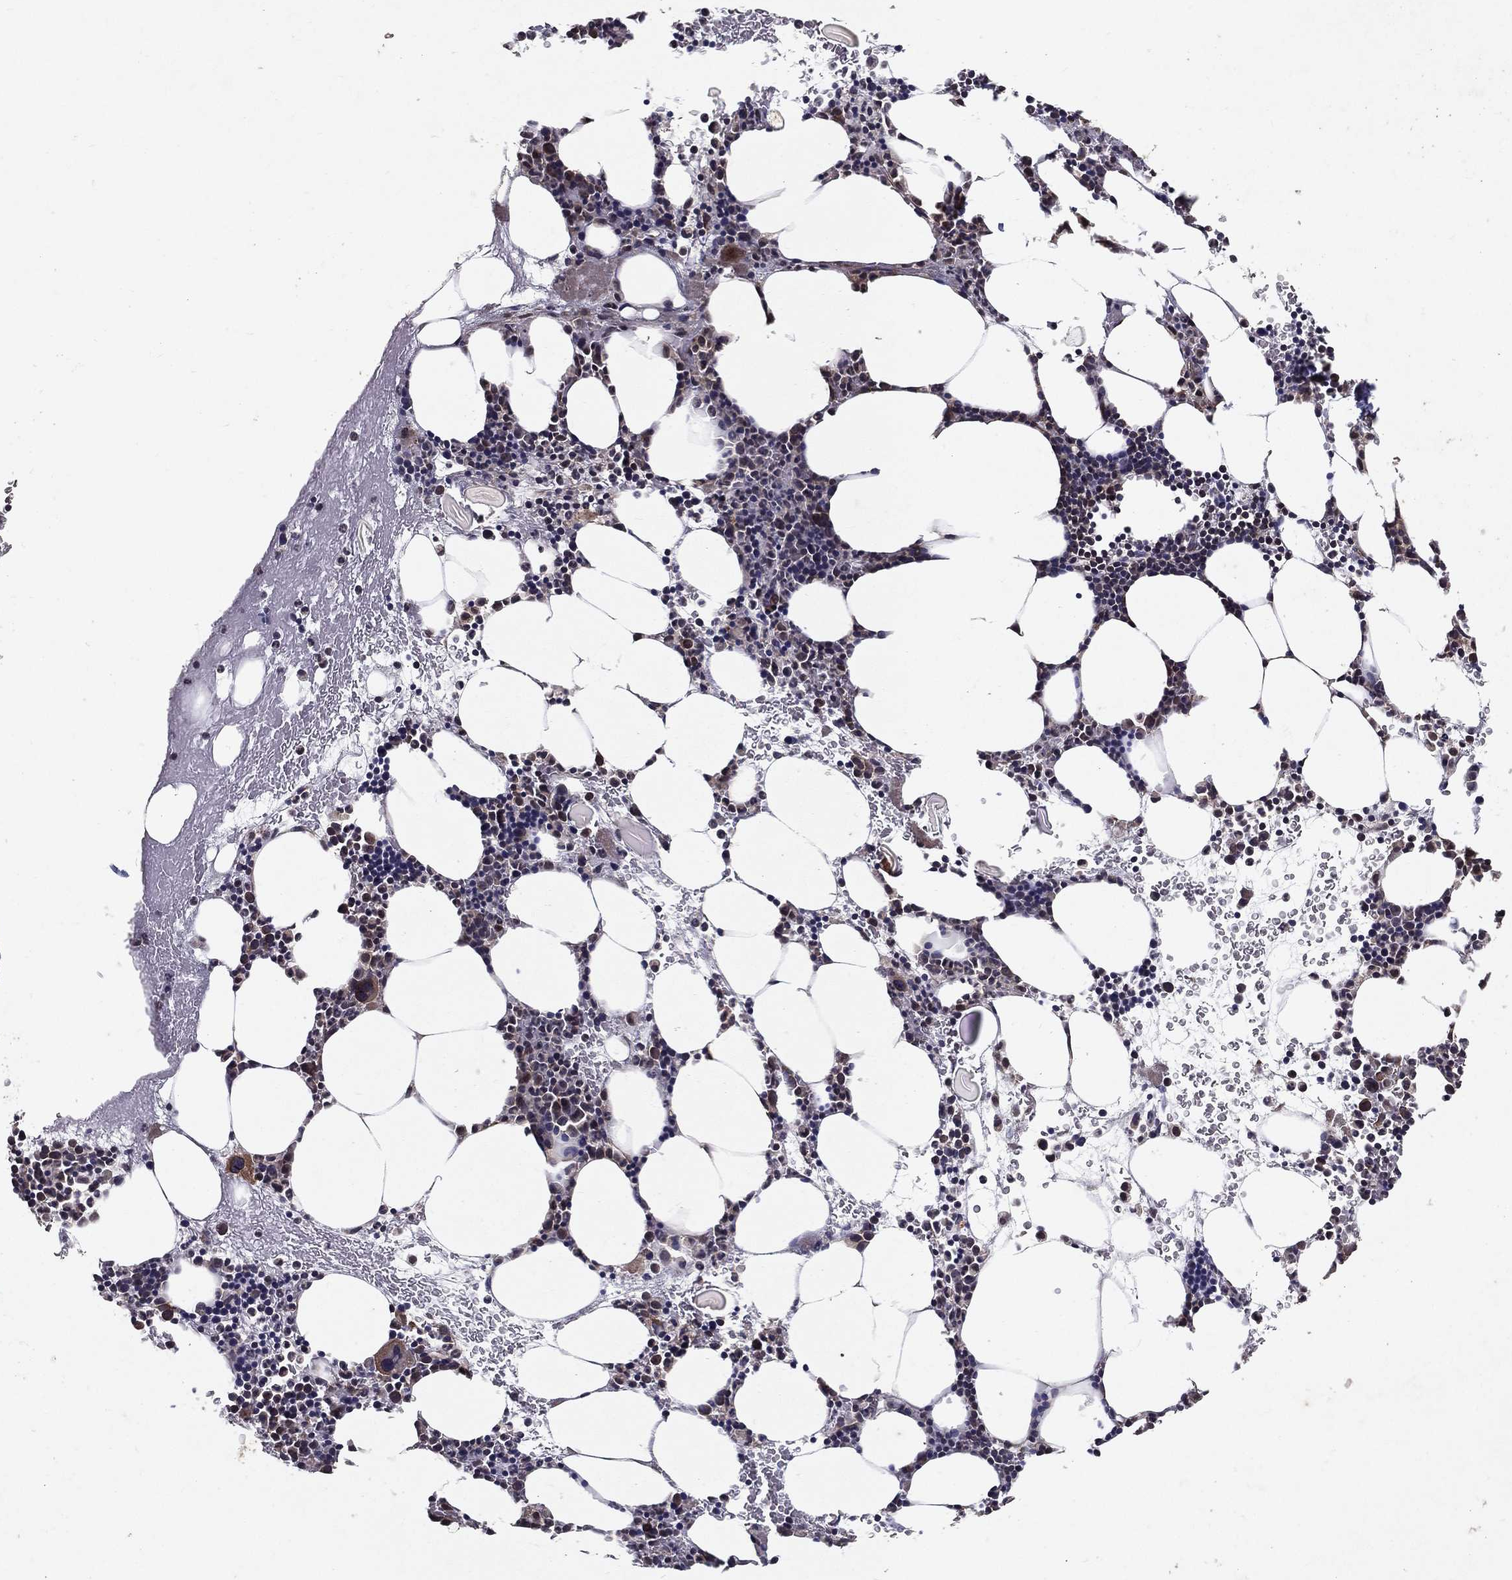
{"staining": {"intensity": "moderate", "quantity": "<25%", "location": "cytoplasmic/membranous,nuclear"}, "tissue": "bone marrow", "cell_type": "Hematopoietic cells", "image_type": "normal", "snomed": [{"axis": "morphology", "description": "Normal tissue, NOS"}, {"axis": "topography", "description": "Bone marrow"}], "caption": "High-magnification brightfield microscopy of benign bone marrow stained with DAB (brown) and counterstained with hematoxylin (blue). hematopoietic cells exhibit moderate cytoplasmic/membranous,nuclear expression is seen in about<25% of cells. The staining was performed using DAB (3,3'-diaminobenzidine) to visualize the protein expression in brown, while the nuclei were stained in blue with hematoxylin (Magnification: 20x).", "gene": "CERS2", "patient": {"sex": "female", "age": 79}}